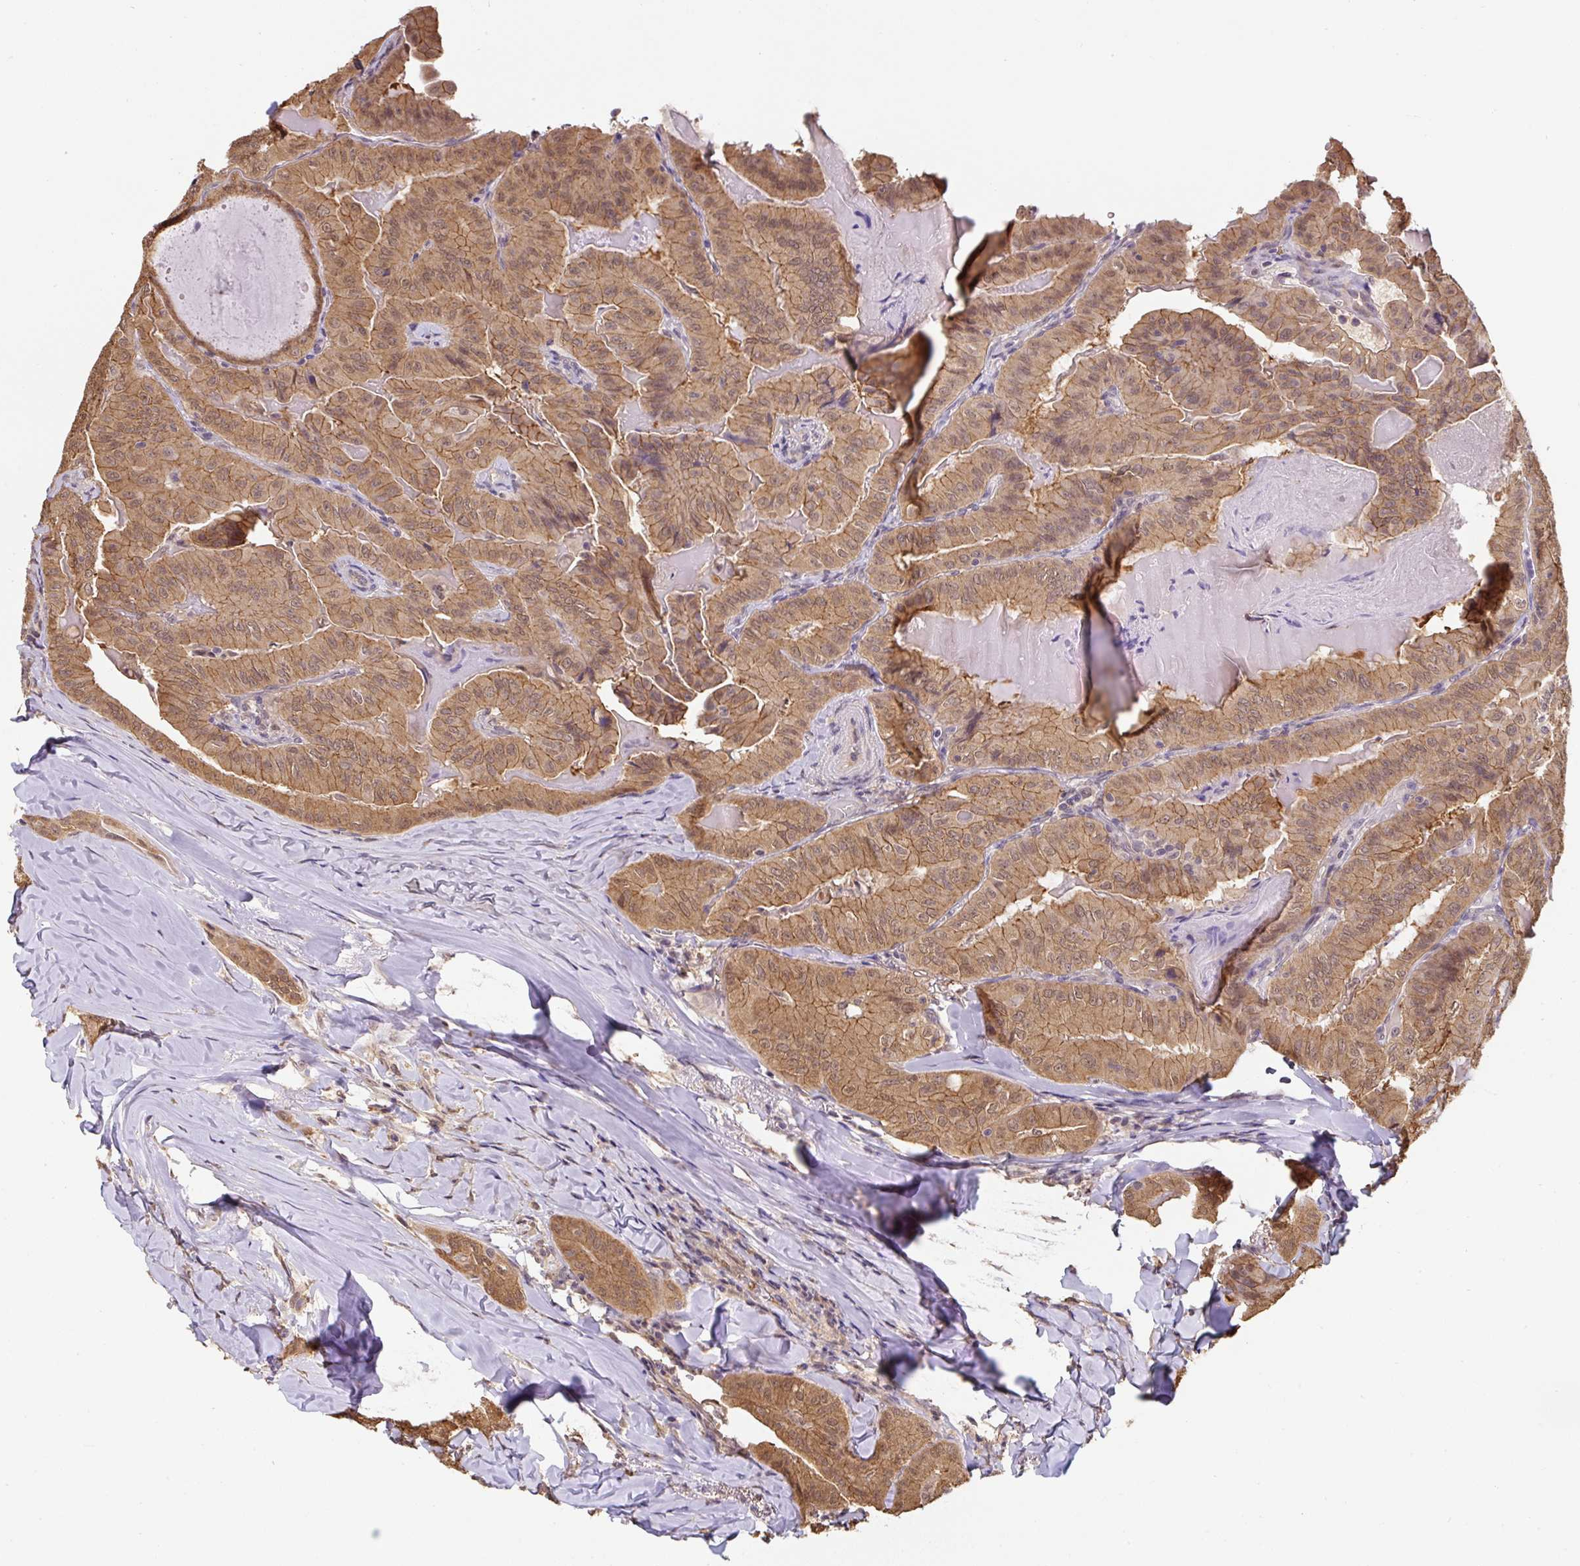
{"staining": {"intensity": "moderate", "quantity": ">75%", "location": "cytoplasmic/membranous"}, "tissue": "thyroid cancer", "cell_type": "Tumor cells", "image_type": "cancer", "snomed": [{"axis": "morphology", "description": "Papillary adenocarcinoma, NOS"}, {"axis": "topography", "description": "Thyroid gland"}], "caption": "Moderate cytoplasmic/membranous positivity for a protein is seen in about >75% of tumor cells of thyroid papillary adenocarcinoma using immunohistochemistry (IHC).", "gene": "ST13", "patient": {"sex": "female", "age": 68}}